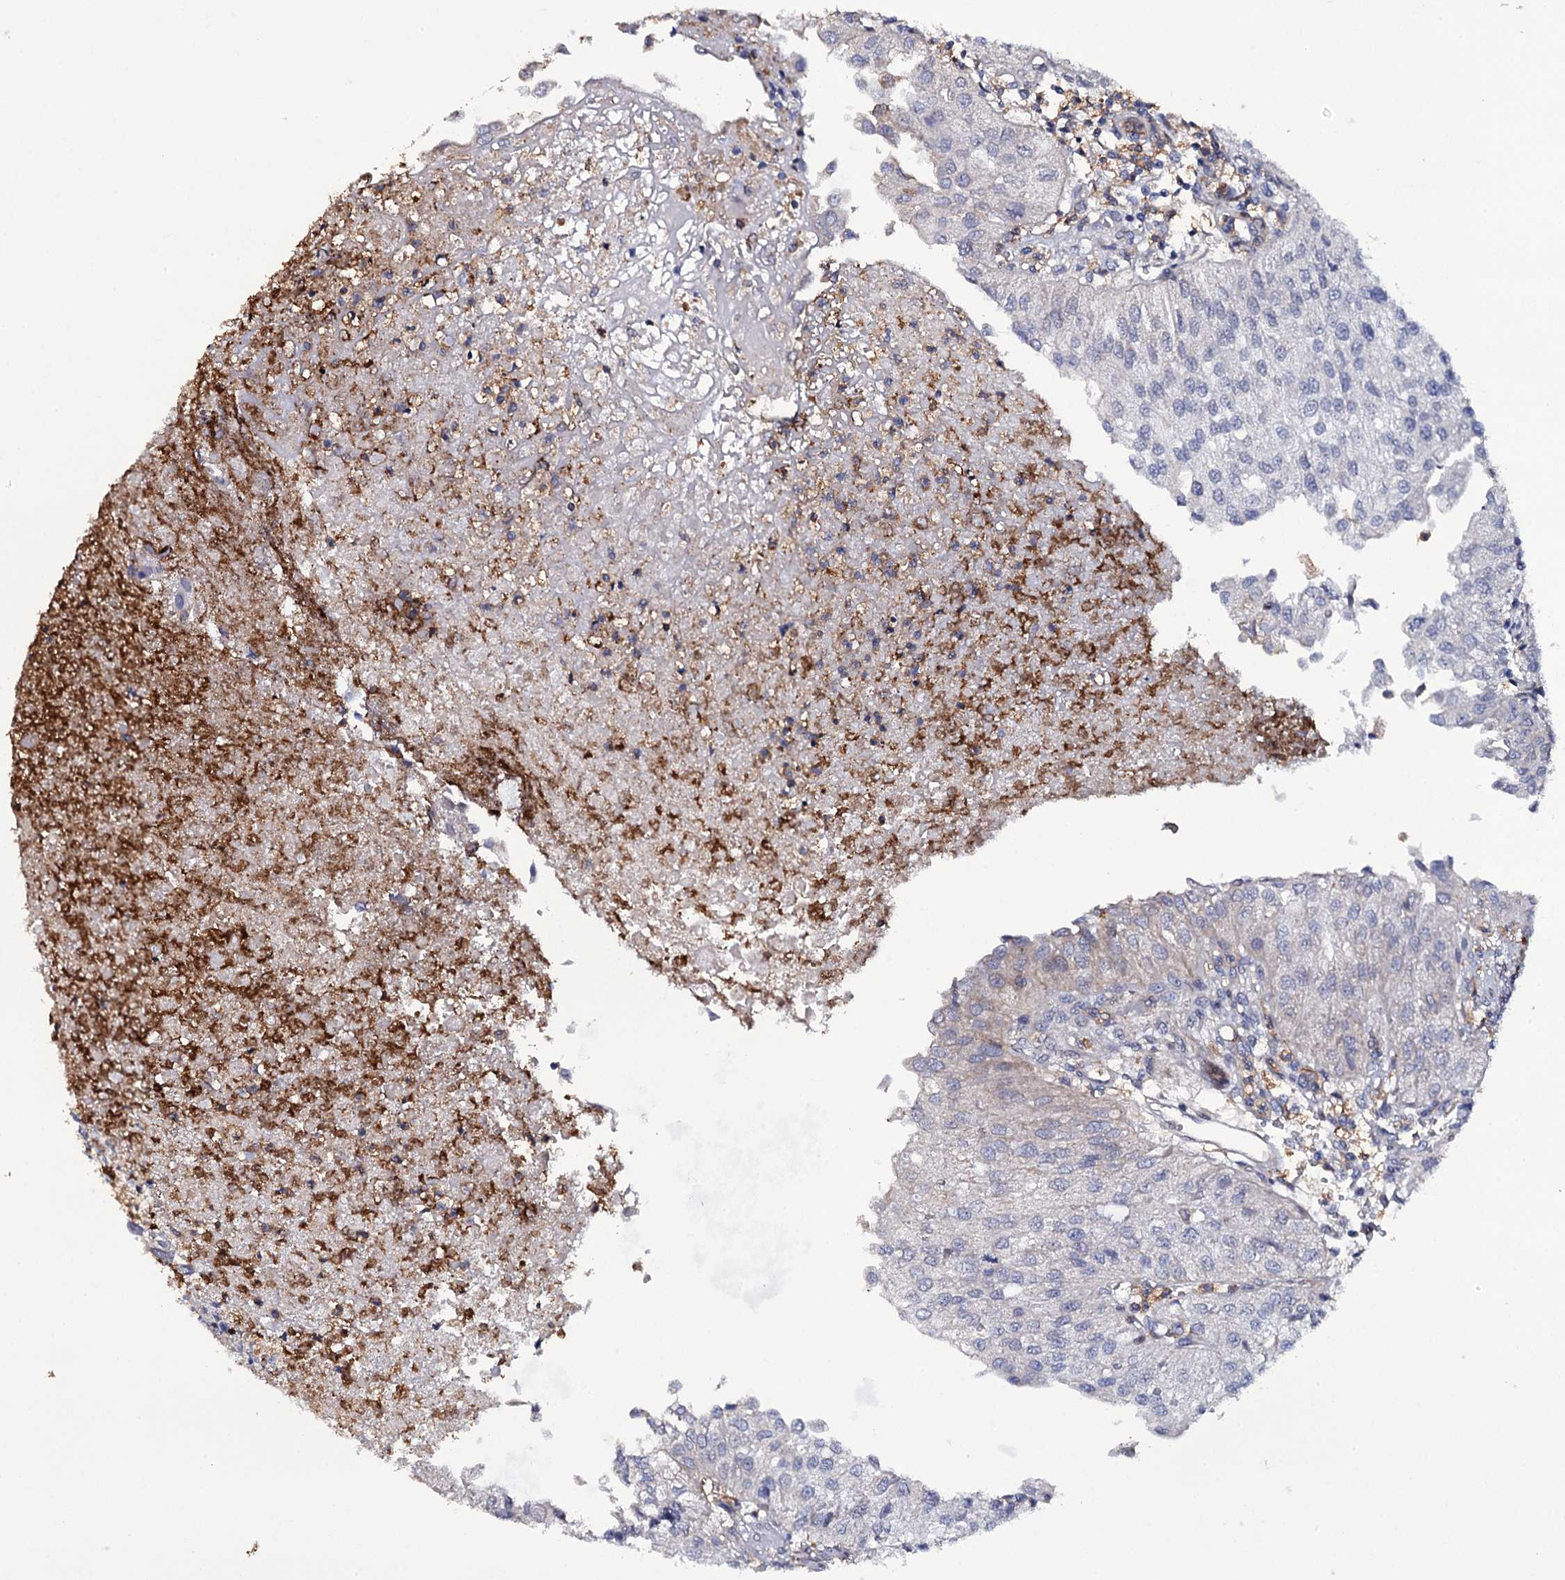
{"staining": {"intensity": "negative", "quantity": "none", "location": "none"}, "tissue": "urothelial cancer", "cell_type": "Tumor cells", "image_type": "cancer", "snomed": [{"axis": "morphology", "description": "Urothelial carcinoma, Low grade"}, {"axis": "topography", "description": "Urinary bladder"}], "caption": "IHC micrograph of human urothelial cancer stained for a protein (brown), which demonstrates no positivity in tumor cells.", "gene": "TTC23", "patient": {"sex": "female", "age": 89}}